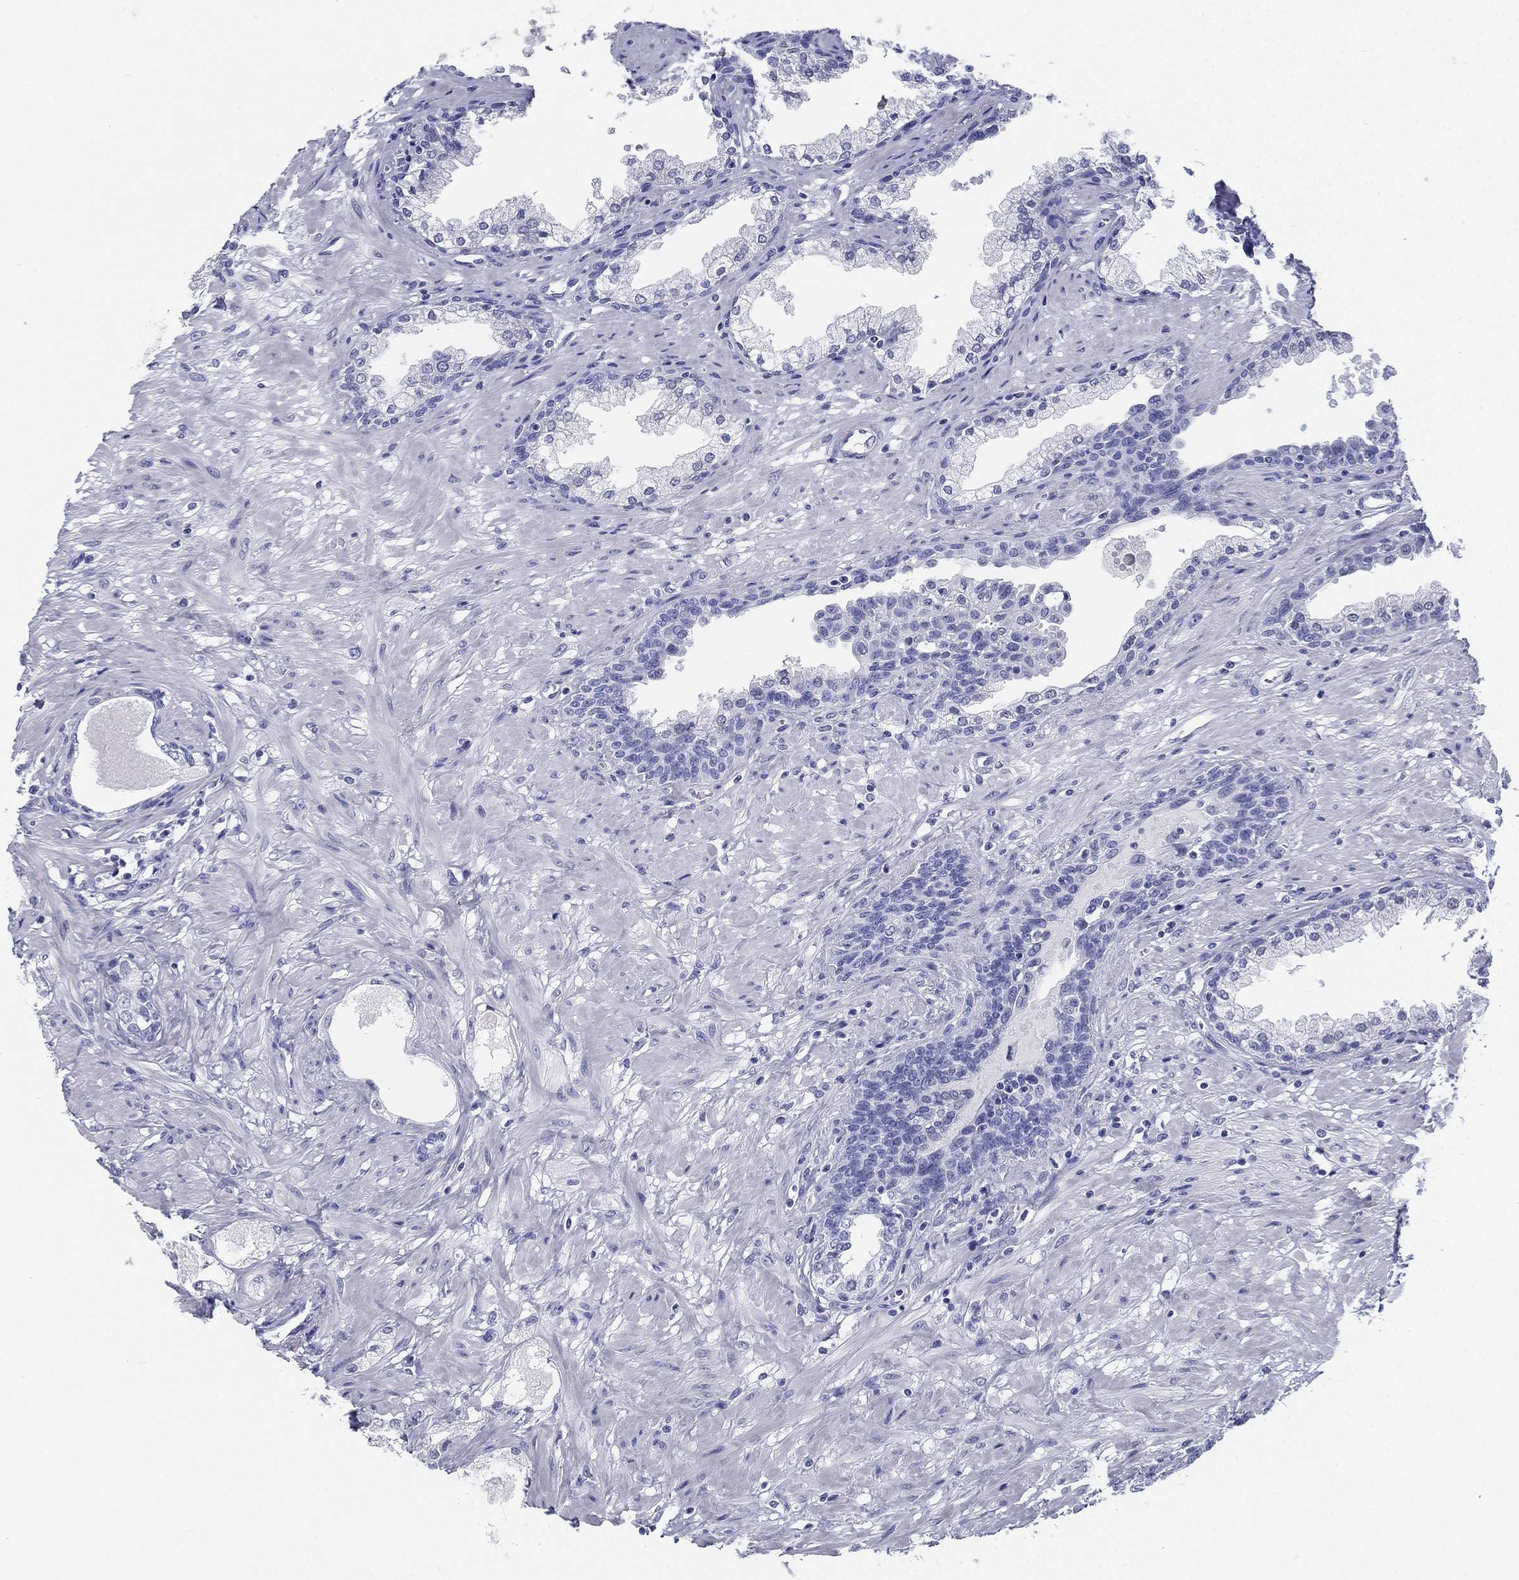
{"staining": {"intensity": "negative", "quantity": "none", "location": "none"}, "tissue": "prostate", "cell_type": "Glandular cells", "image_type": "normal", "snomed": [{"axis": "morphology", "description": "Normal tissue, NOS"}, {"axis": "topography", "description": "Prostate"}], "caption": "The IHC image has no significant staining in glandular cells of prostate.", "gene": "ATP1B2", "patient": {"sex": "male", "age": 63}}